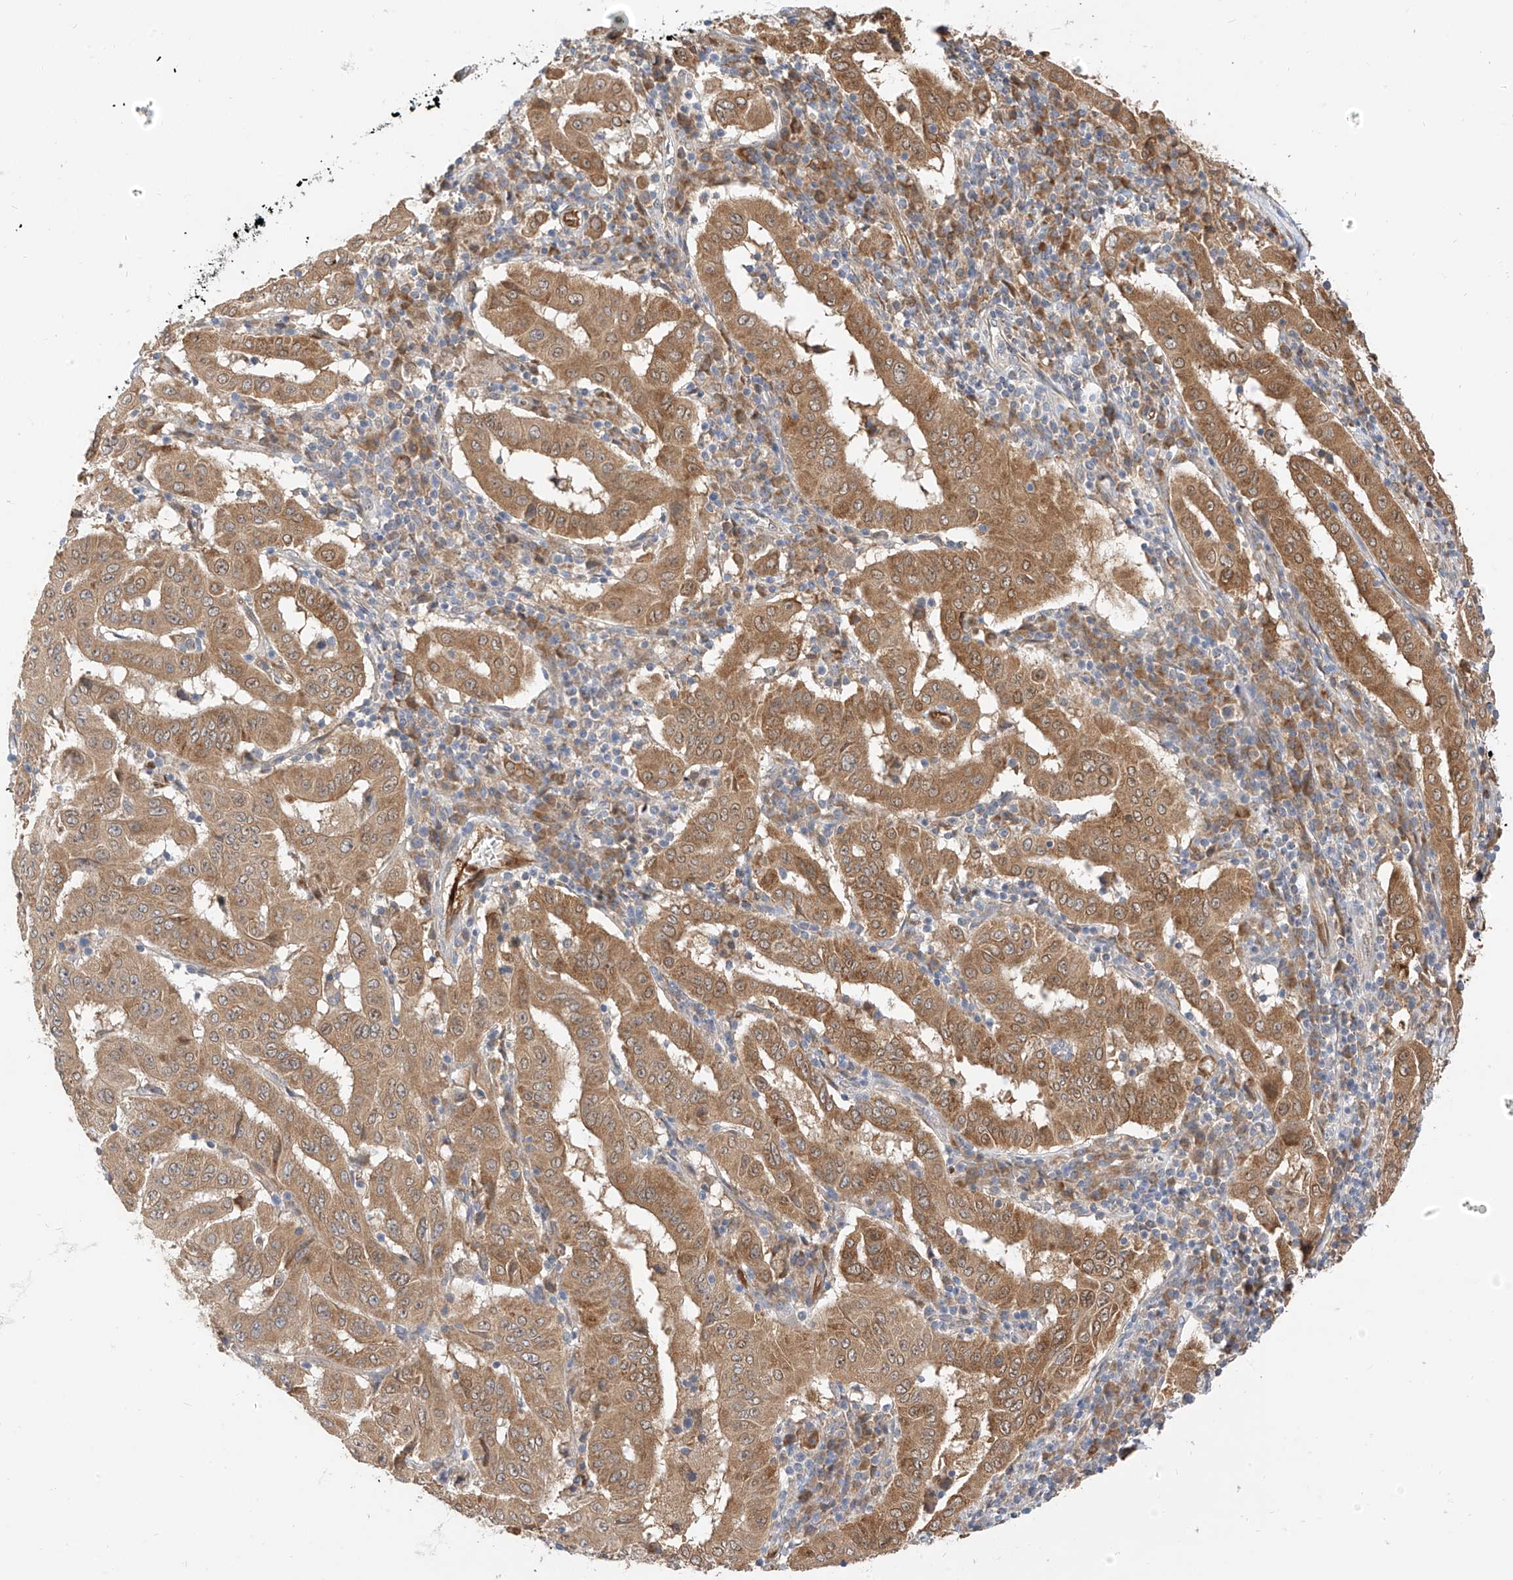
{"staining": {"intensity": "moderate", "quantity": ">75%", "location": "cytoplasmic/membranous"}, "tissue": "pancreatic cancer", "cell_type": "Tumor cells", "image_type": "cancer", "snomed": [{"axis": "morphology", "description": "Adenocarcinoma, NOS"}, {"axis": "topography", "description": "Pancreas"}], "caption": "Immunohistochemical staining of human pancreatic adenocarcinoma reveals medium levels of moderate cytoplasmic/membranous protein positivity in approximately >75% of tumor cells.", "gene": "PPA2", "patient": {"sex": "male", "age": 63}}